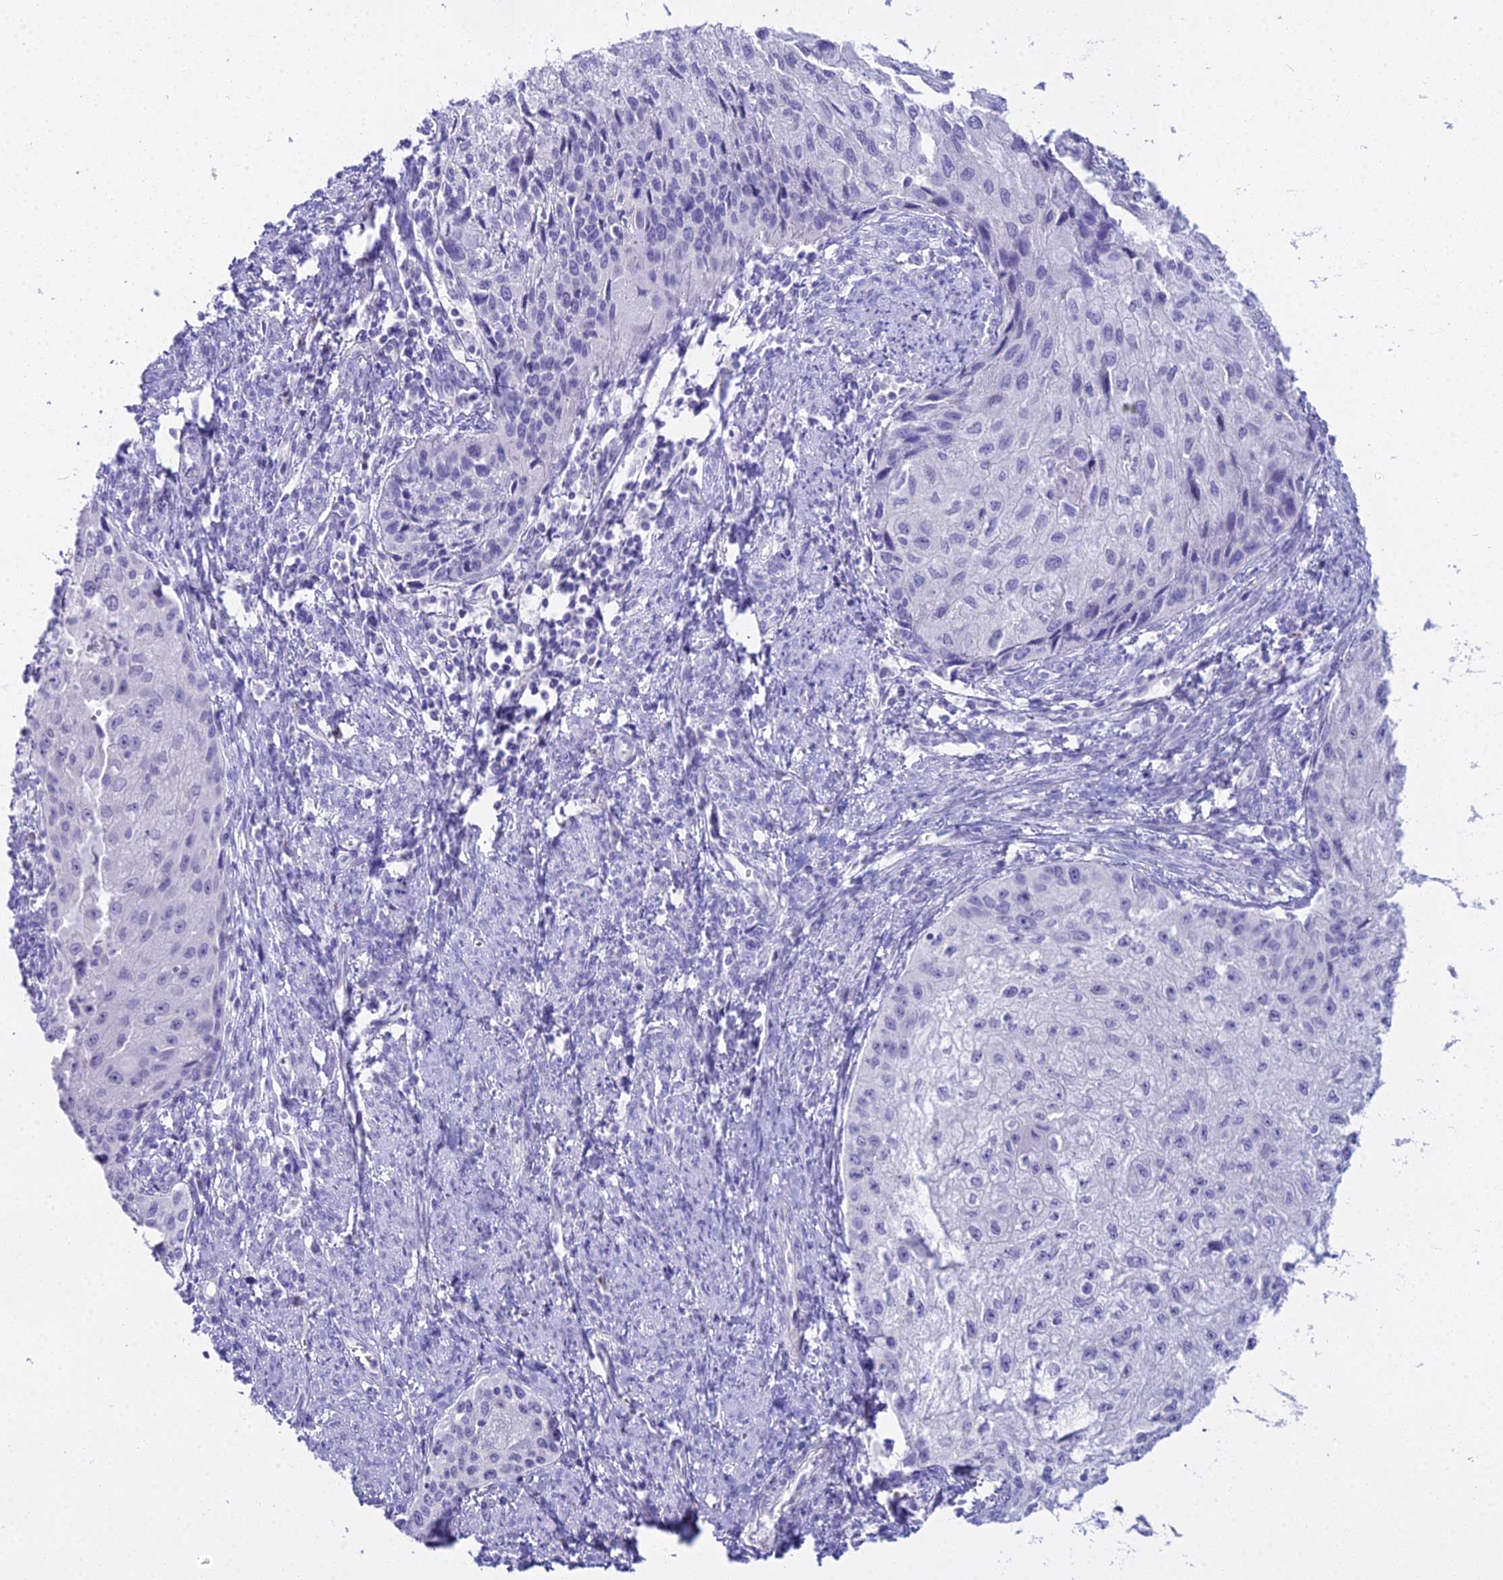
{"staining": {"intensity": "negative", "quantity": "none", "location": "none"}, "tissue": "cervical cancer", "cell_type": "Tumor cells", "image_type": "cancer", "snomed": [{"axis": "morphology", "description": "Squamous cell carcinoma, NOS"}, {"axis": "topography", "description": "Cervix"}], "caption": "This is an IHC image of human cervical cancer. There is no staining in tumor cells.", "gene": "CGB2", "patient": {"sex": "female", "age": 67}}